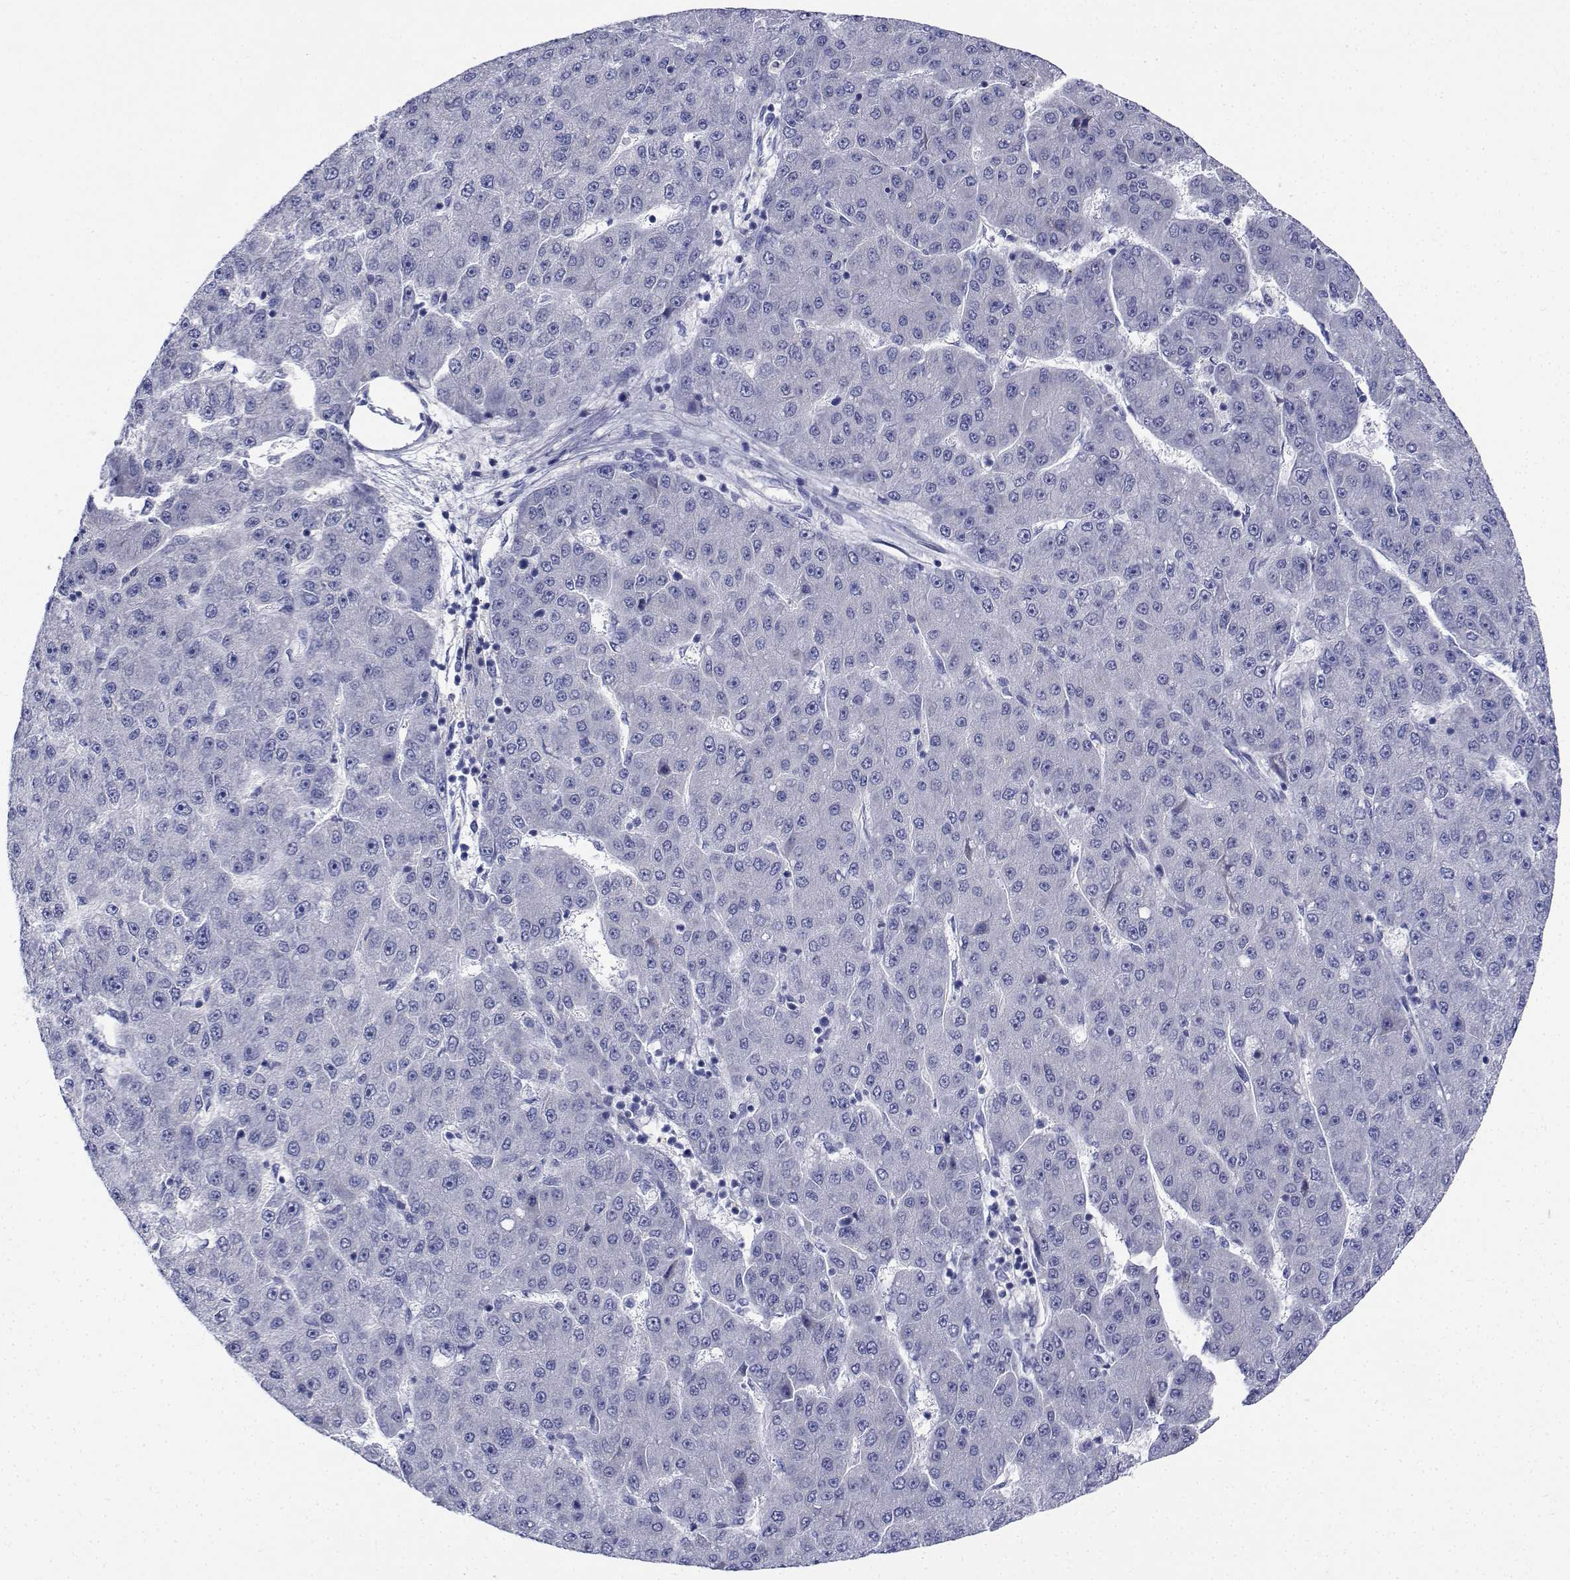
{"staining": {"intensity": "negative", "quantity": "none", "location": "none"}, "tissue": "liver cancer", "cell_type": "Tumor cells", "image_type": "cancer", "snomed": [{"axis": "morphology", "description": "Carcinoma, Hepatocellular, NOS"}, {"axis": "topography", "description": "Liver"}], "caption": "Protein analysis of liver cancer (hepatocellular carcinoma) displays no significant expression in tumor cells.", "gene": "CDHR3", "patient": {"sex": "male", "age": 67}}